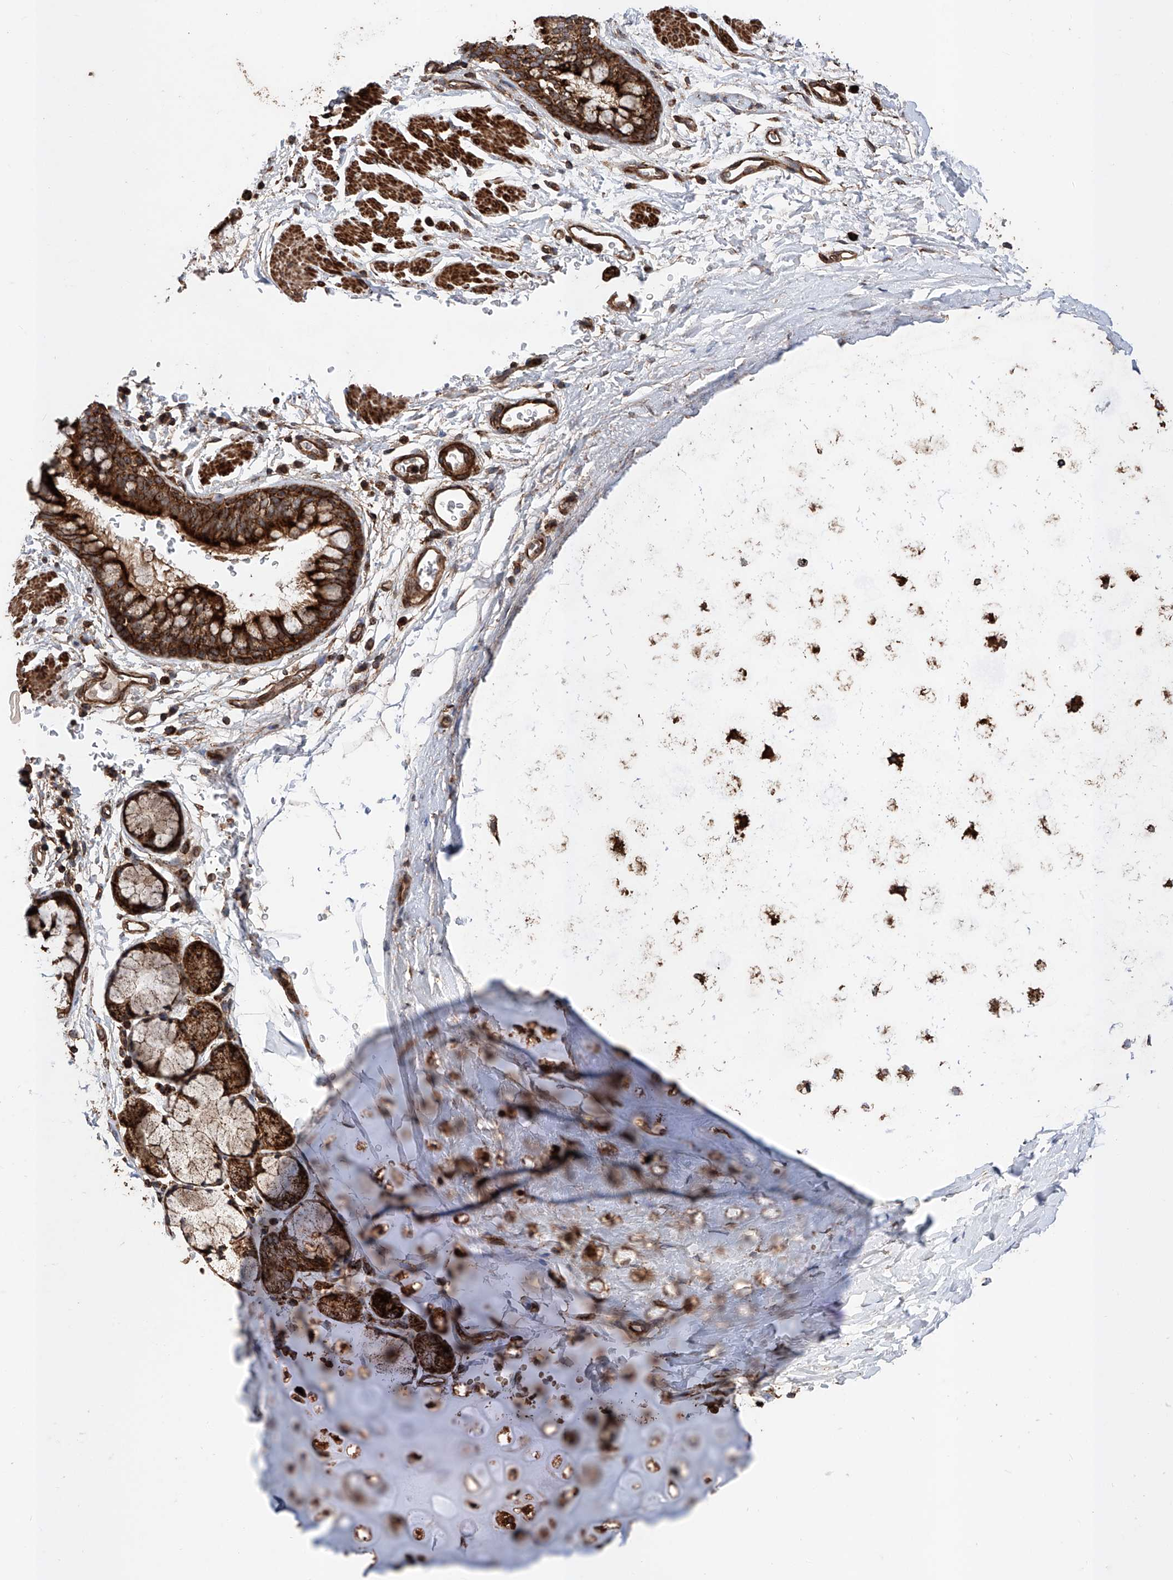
{"staining": {"intensity": "strong", "quantity": ">75%", "location": "cytoplasmic/membranous"}, "tissue": "bronchus", "cell_type": "Respiratory epithelial cells", "image_type": "normal", "snomed": [{"axis": "morphology", "description": "Normal tissue, NOS"}, {"axis": "topography", "description": "Cartilage tissue"}, {"axis": "topography", "description": "Bronchus"}], "caption": "An immunohistochemistry (IHC) photomicrograph of unremarkable tissue is shown. Protein staining in brown labels strong cytoplasmic/membranous positivity in bronchus within respiratory epithelial cells. Immunohistochemistry (ihc) stains the protein in brown and the nuclei are stained blue.", "gene": "PISD", "patient": {"sex": "female", "age": 36}}